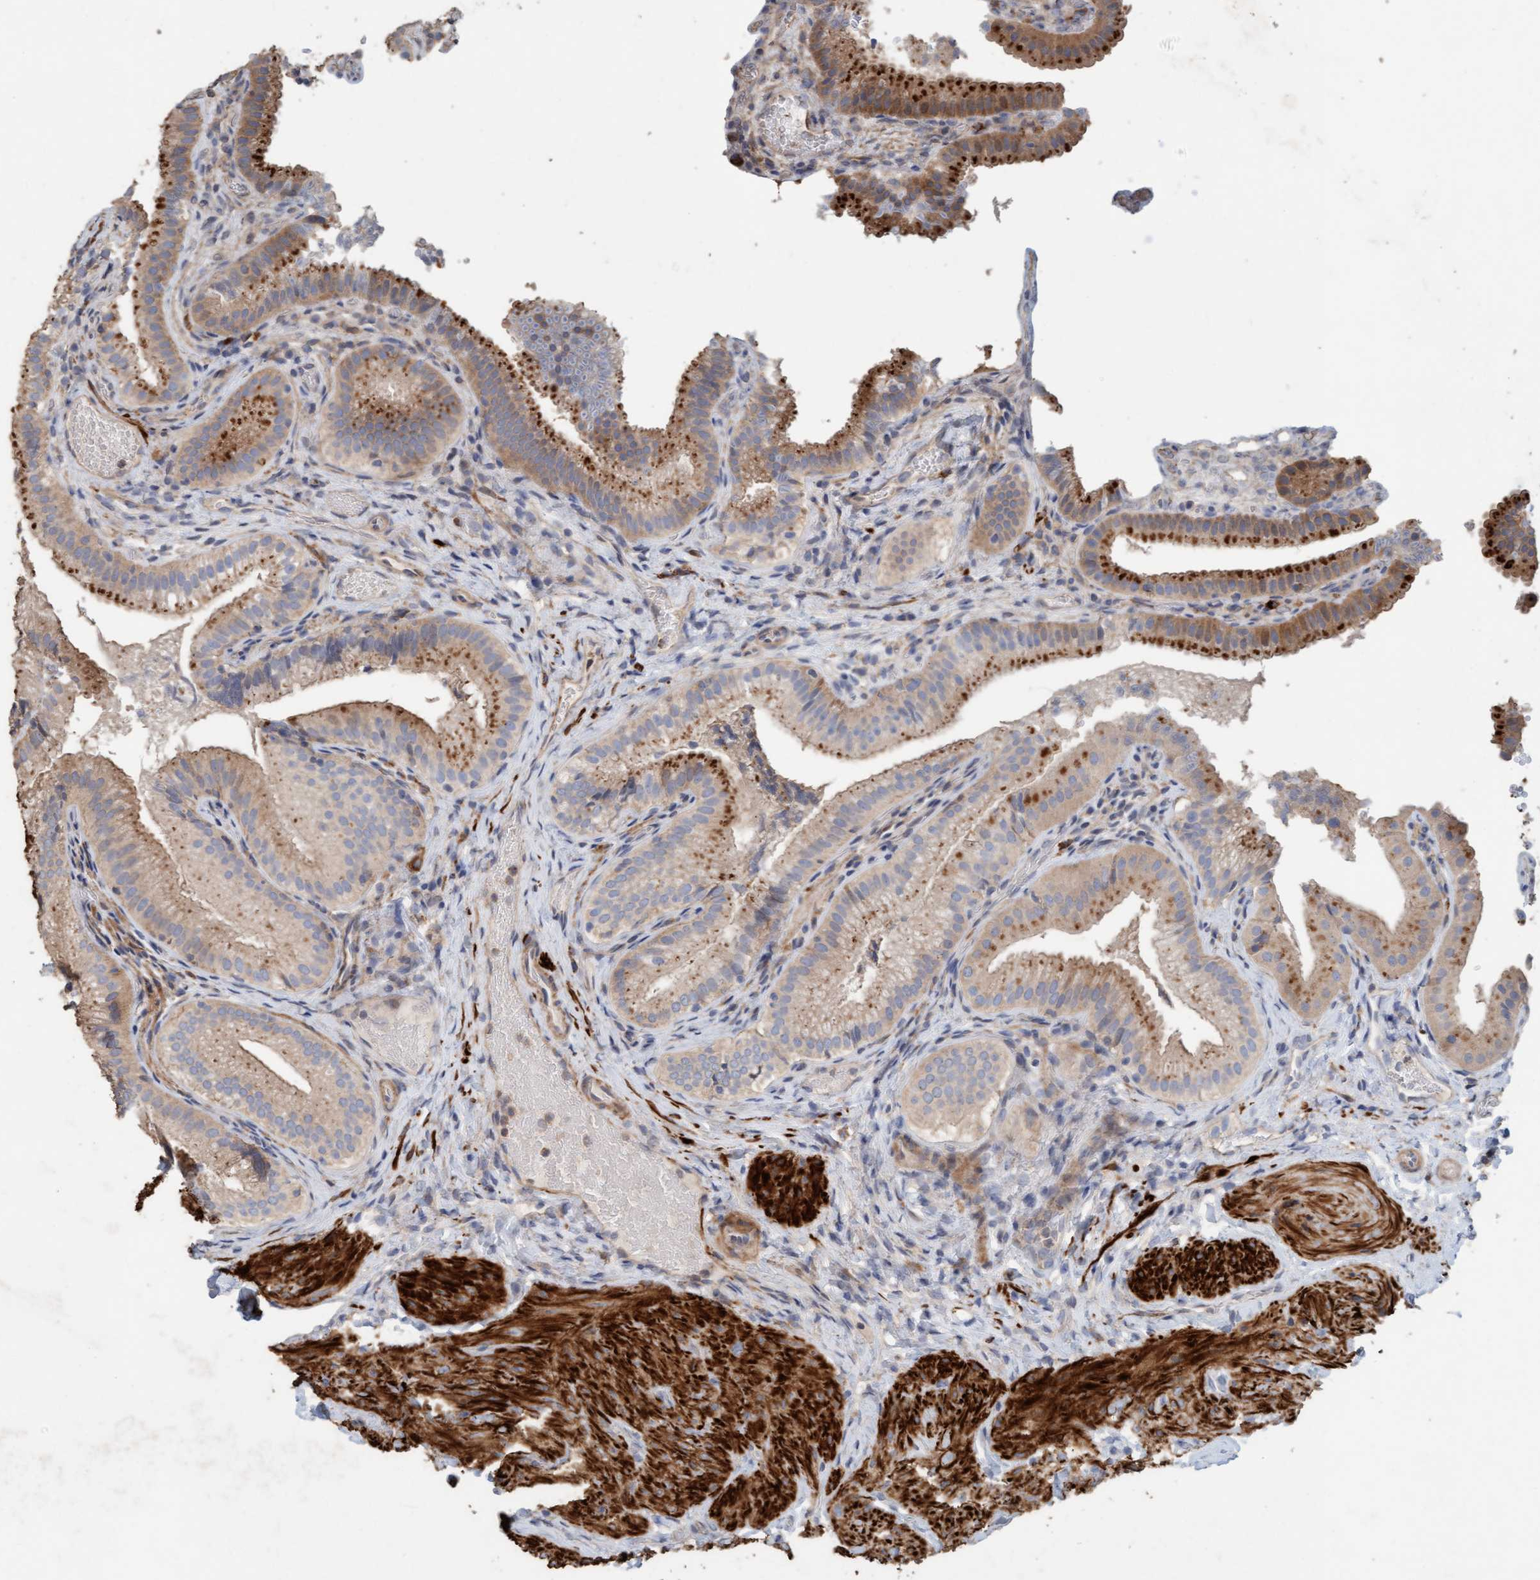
{"staining": {"intensity": "strong", "quantity": "25%-75%", "location": "cytoplasmic/membranous"}, "tissue": "gallbladder", "cell_type": "Glandular cells", "image_type": "normal", "snomed": [{"axis": "morphology", "description": "Normal tissue, NOS"}, {"axis": "topography", "description": "Gallbladder"}], "caption": "A high-resolution image shows IHC staining of unremarkable gallbladder, which exhibits strong cytoplasmic/membranous positivity in approximately 25%-75% of glandular cells. Immunohistochemistry stains the protein of interest in brown and the nuclei are stained blue.", "gene": "LONRF1", "patient": {"sex": "female", "age": 30}}